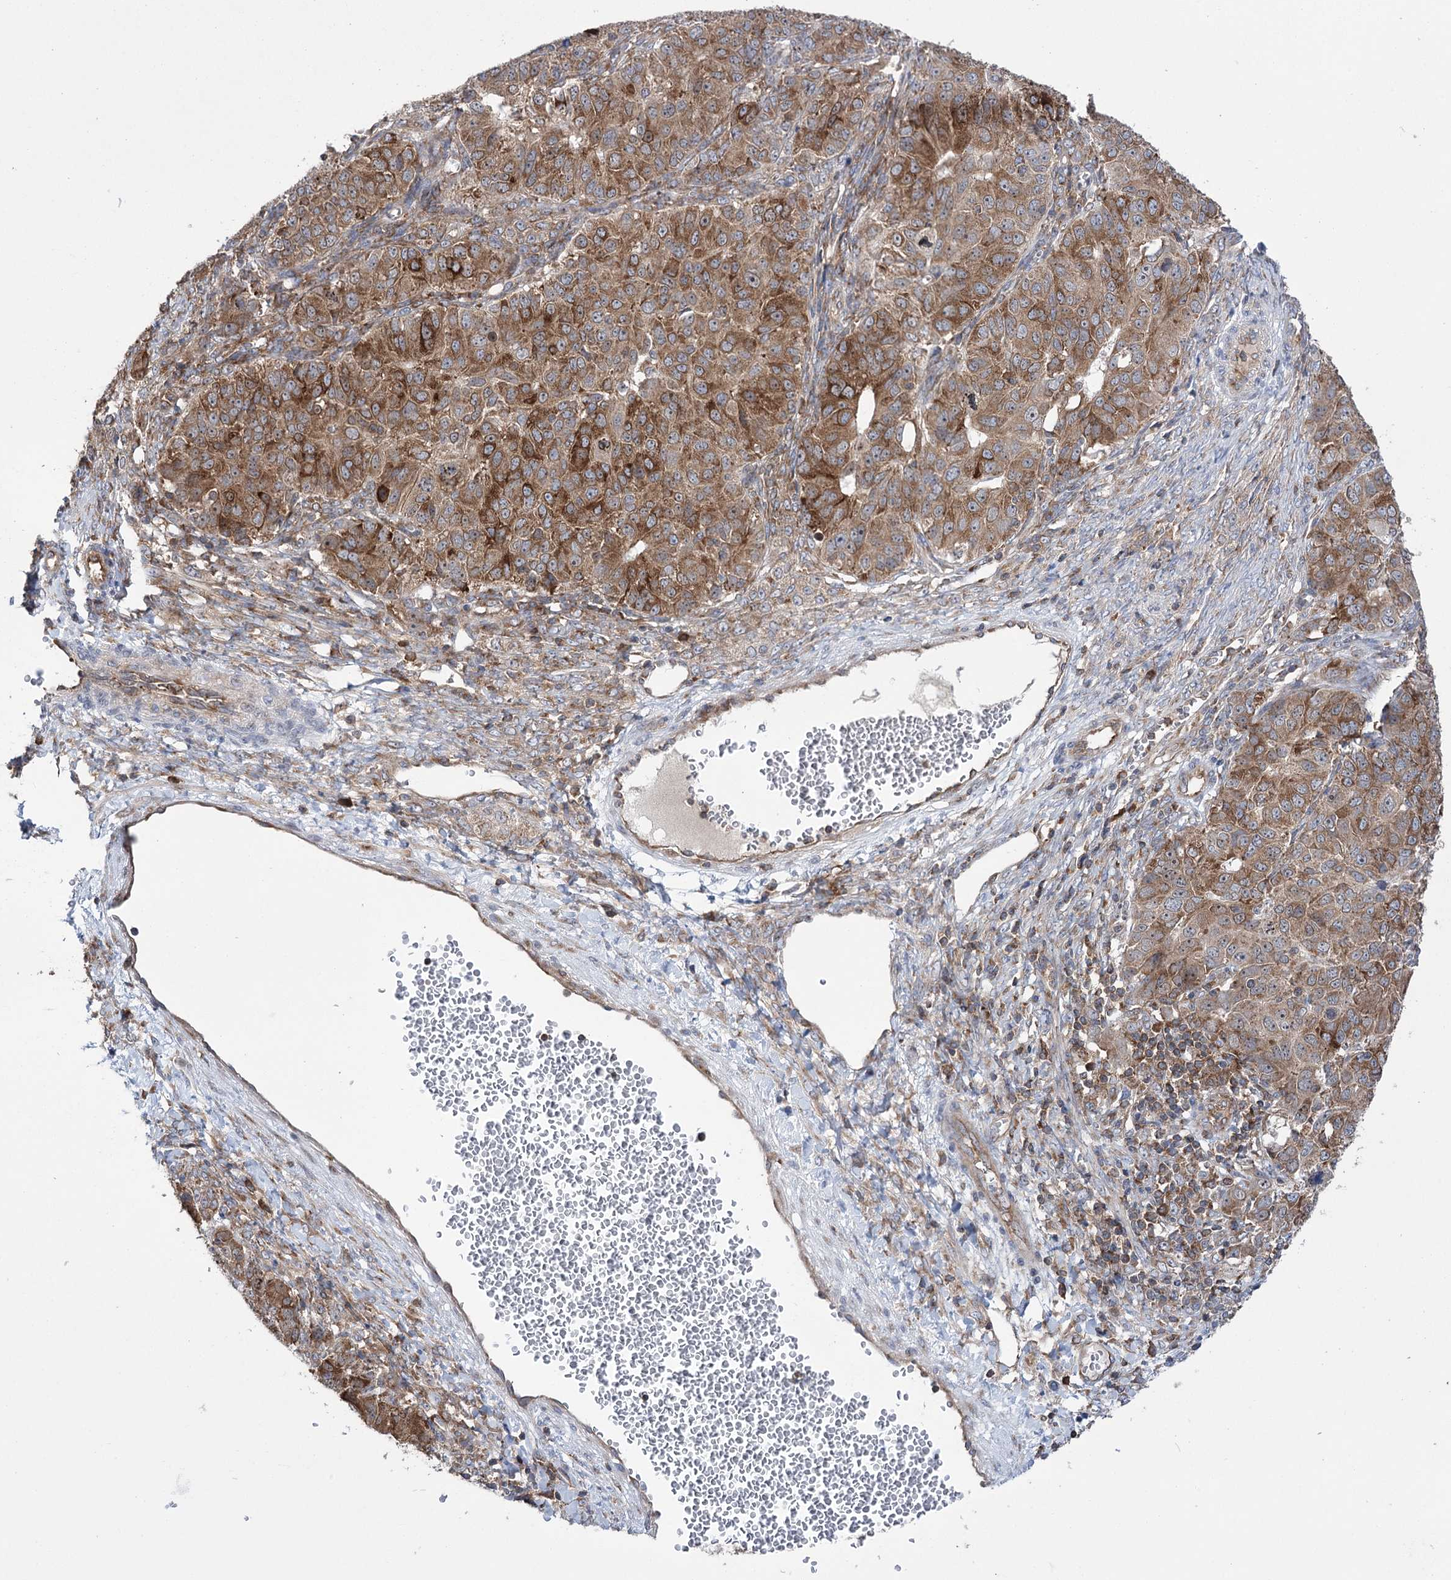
{"staining": {"intensity": "moderate", "quantity": ">75%", "location": "cytoplasmic/membranous"}, "tissue": "ovarian cancer", "cell_type": "Tumor cells", "image_type": "cancer", "snomed": [{"axis": "morphology", "description": "Carcinoma, endometroid"}, {"axis": "topography", "description": "Ovary"}], "caption": "Tumor cells exhibit moderate cytoplasmic/membranous staining in approximately >75% of cells in ovarian cancer. (Brightfield microscopy of DAB IHC at high magnification).", "gene": "ZNF622", "patient": {"sex": "female", "age": 51}}